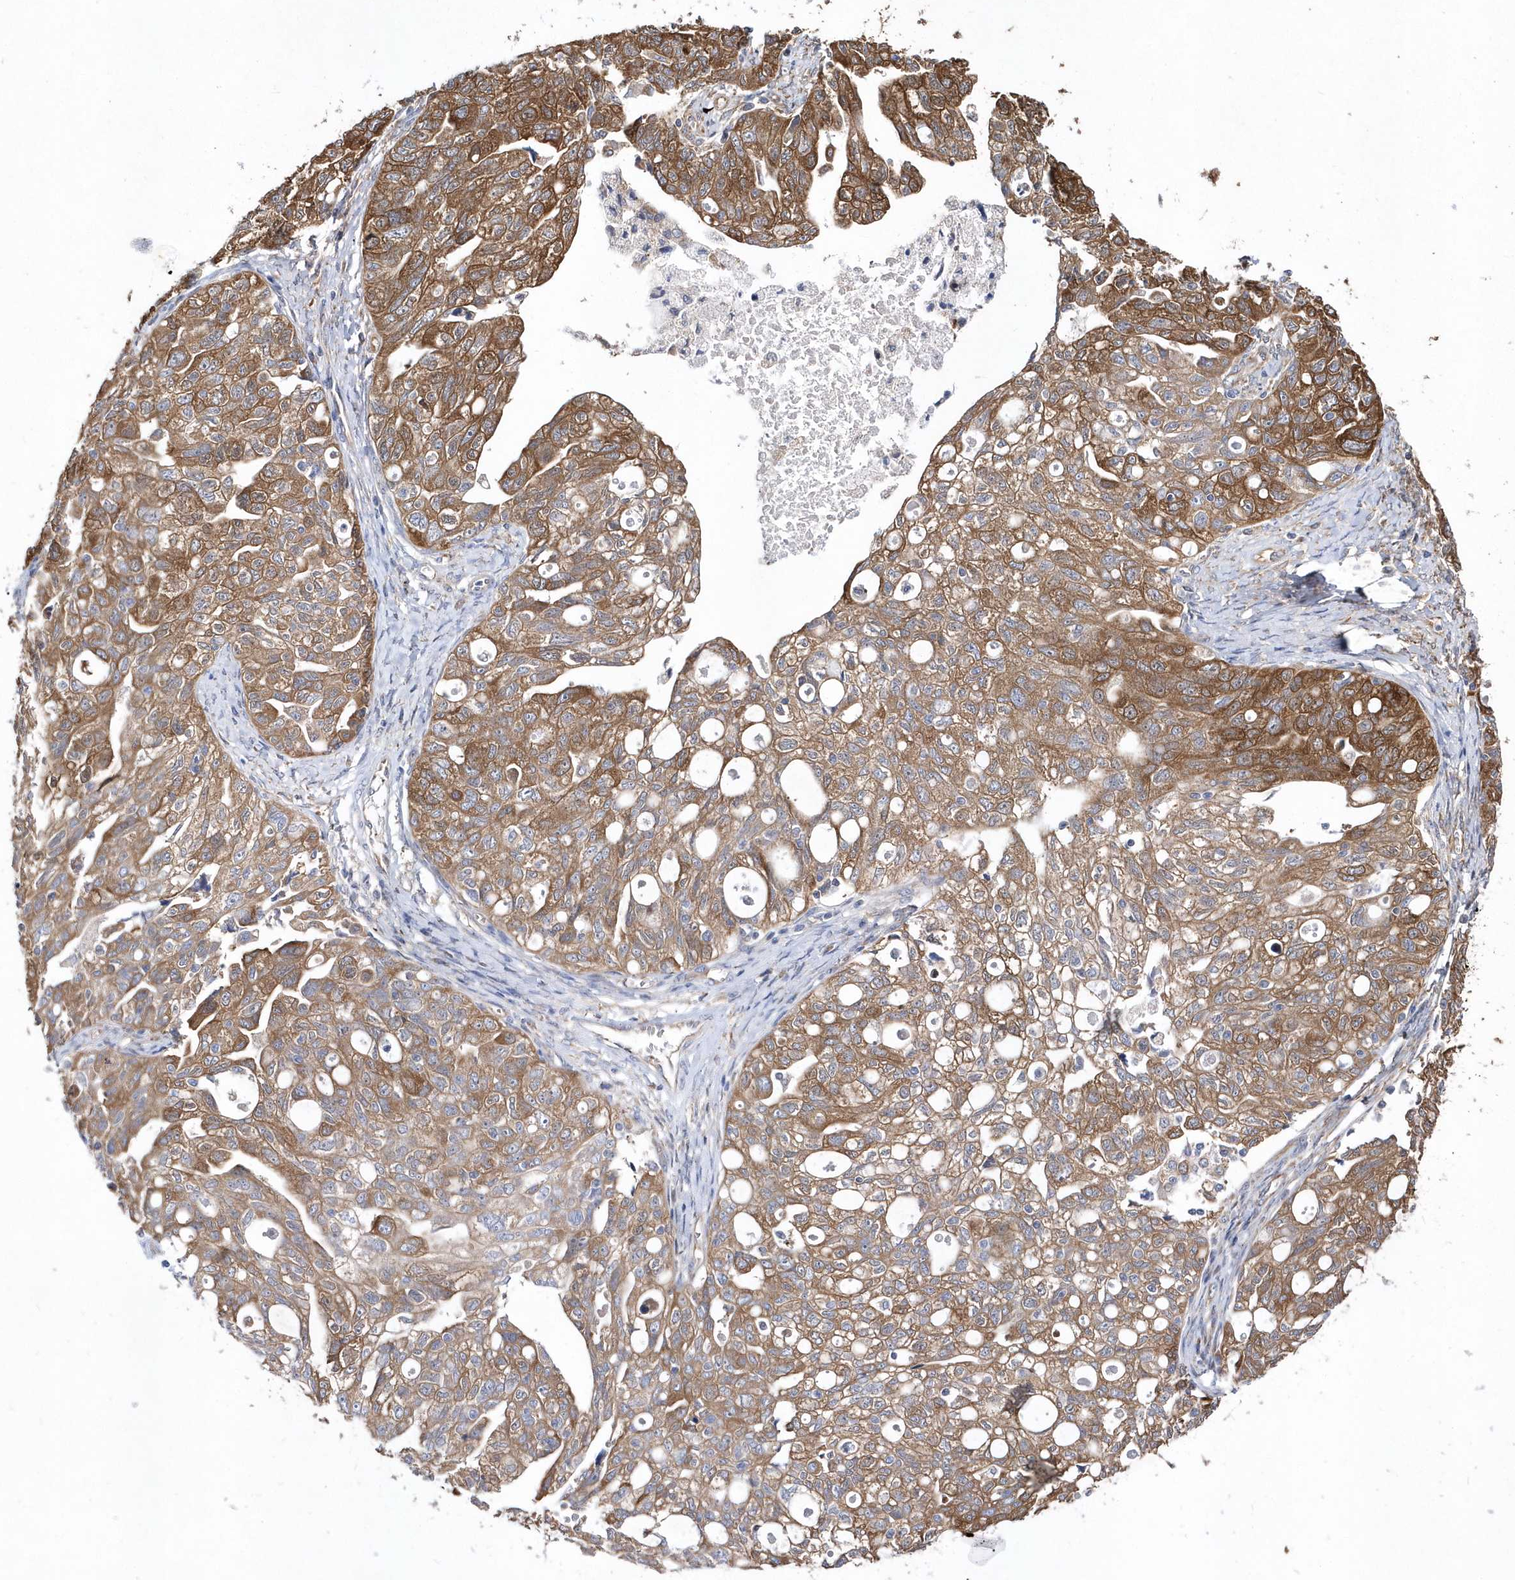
{"staining": {"intensity": "moderate", "quantity": ">75%", "location": "cytoplasmic/membranous"}, "tissue": "ovarian cancer", "cell_type": "Tumor cells", "image_type": "cancer", "snomed": [{"axis": "morphology", "description": "Carcinoma, NOS"}, {"axis": "morphology", "description": "Cystadenocarcinoma, serous, NOS"}, {"axis": "topography", "description": "Ovary"}], "caption": "Brown immunohistochemical staining in human ovarian cancer (carcinoma) shows moderate cytoplasmic/membranous positivity in approximately >75% of tumor cells. (brown staining indicates protein expression, while blue staining denotes nuclei).", "gene": "JKAMP", "patient": {"sex": "female", "age": 69}}